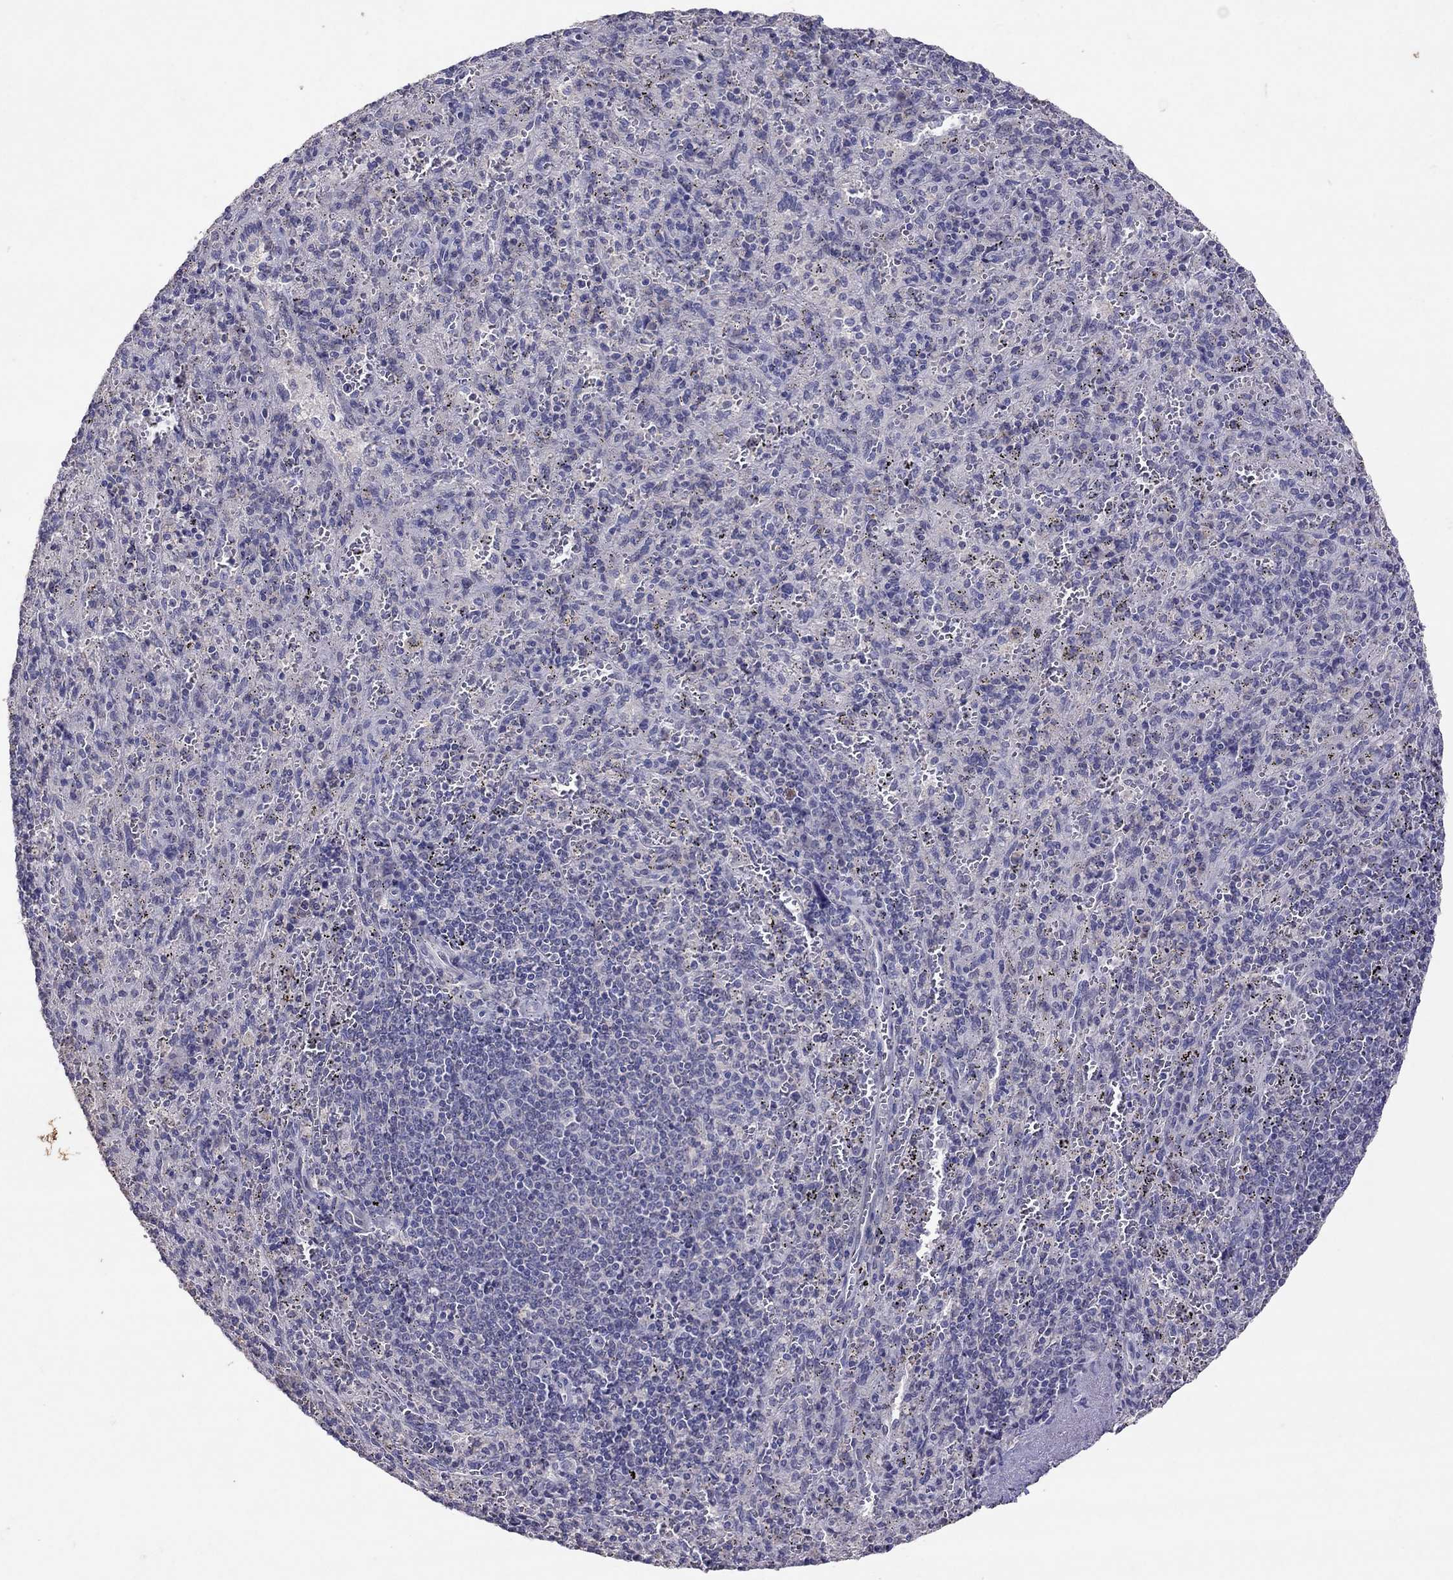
{"staining": {"intensity": "negative", "quantity": "none", "location": "none"}, "tissue": "spleen", "cell_type": "Cells in red pulp", "image_type": "normal", "snomed": [{"axis": "morphology", "description": "Normal tissue, NOS"}, {"axis": "topography", "description": "Spleen"}], "caption": "A high-resolution image shows immunohistochemistry (IHC) staining of unremarkable spleen, which exhibits no significant expression in cells in red pulp.", "gene": "FST", "patient": {"sex": "male", "age": 57}}